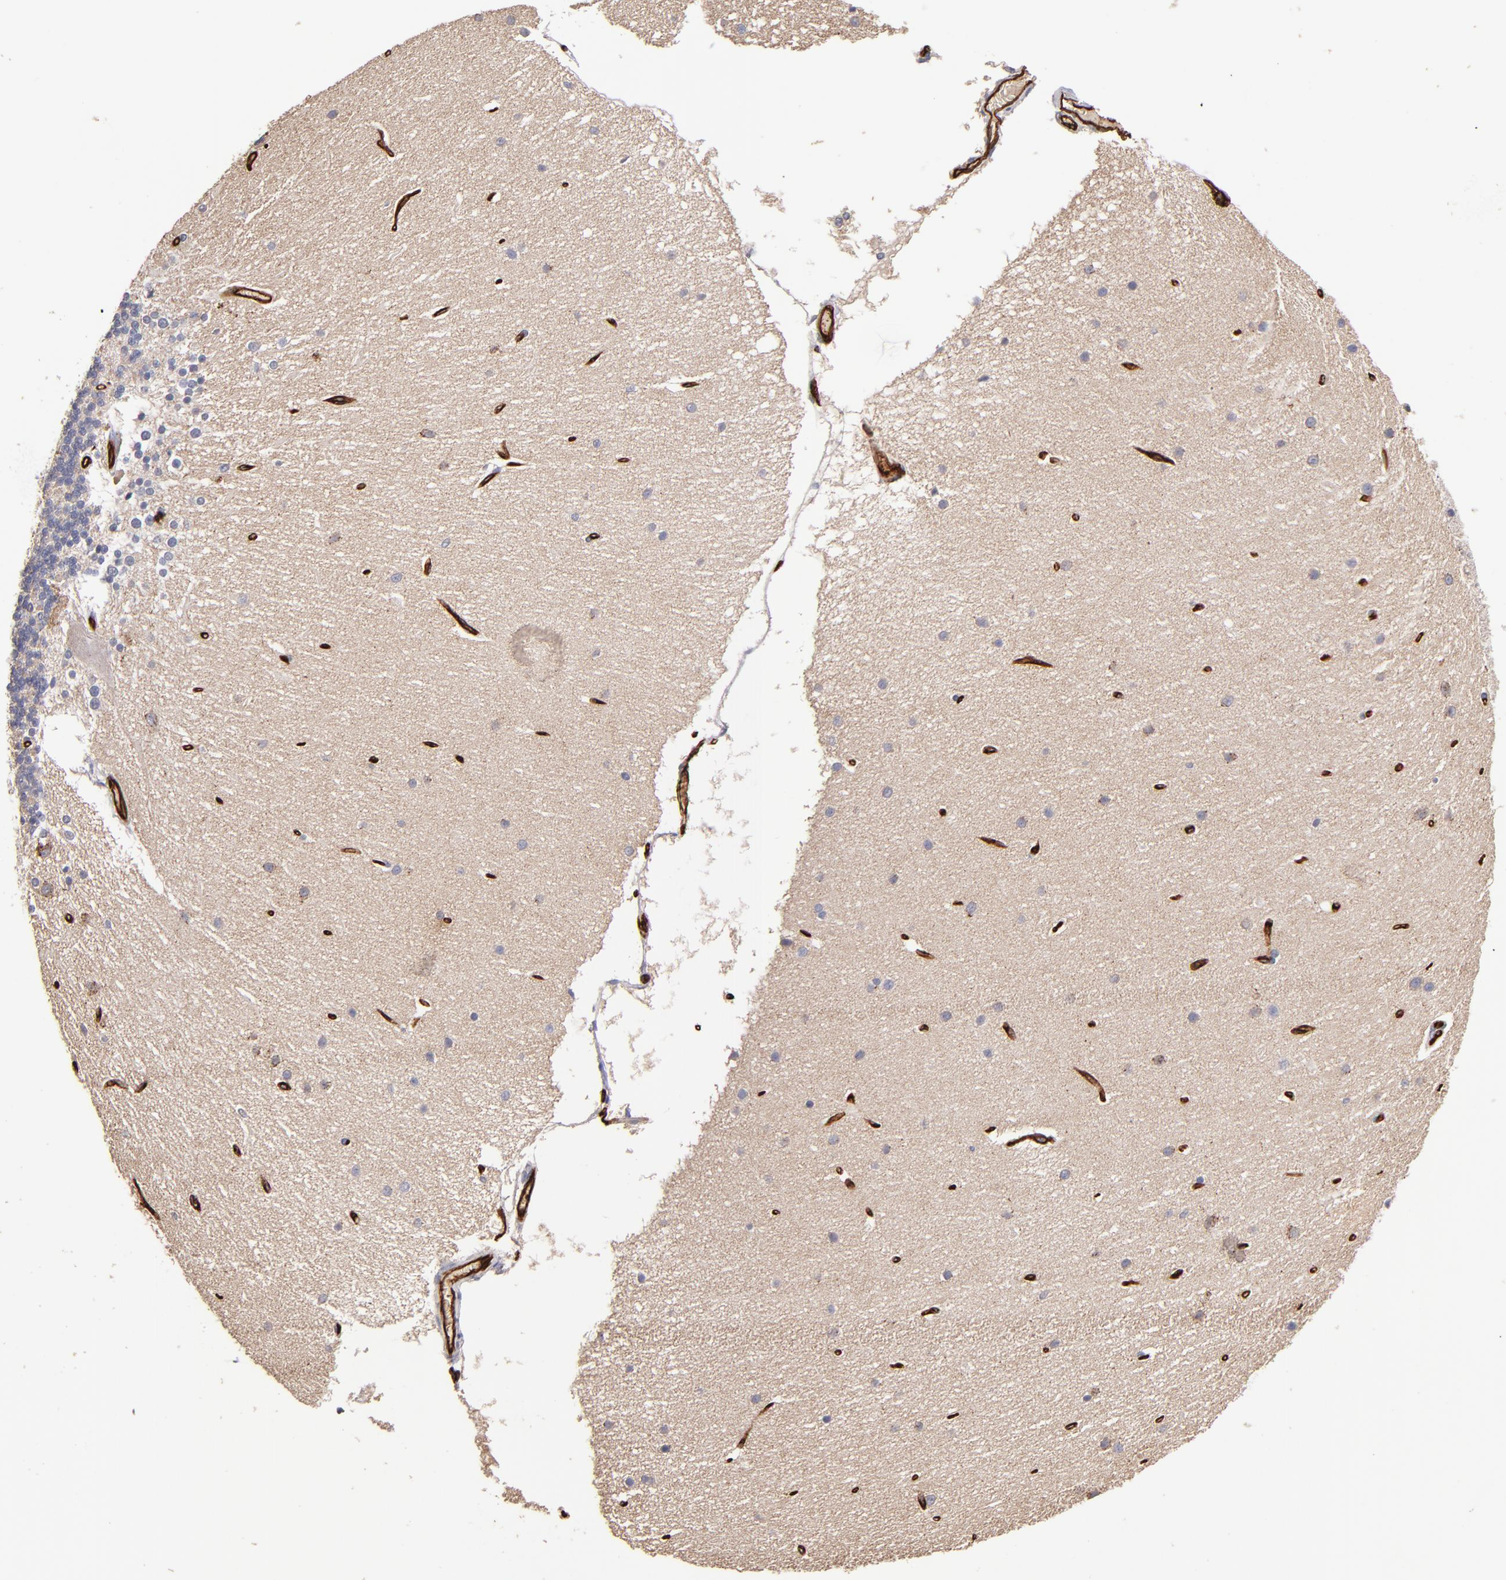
{"staining": {"intensity": "negative", "quantity": "none", "location": "none"}, "tissue": "cerebellum", "cell_type": "Cells in granular layer", "image_type": "normal", "snomed": [{"axis": "morphology", "description": "Normal tissue, NOS"}, {"axis": "topography", "description": "Cerebellum"}], "caption": "Immunohistochemistry (IHC) histopathology image of normal cerebellum stained for a protein (brown), which demonstrates no expression in cells in granular layer. (DAB (3,3'-diaminobenzidine) IHC with hematoxylin counter stain).", "gene": "CLDN5", "patient": {"sex": "female", "age": 54}}